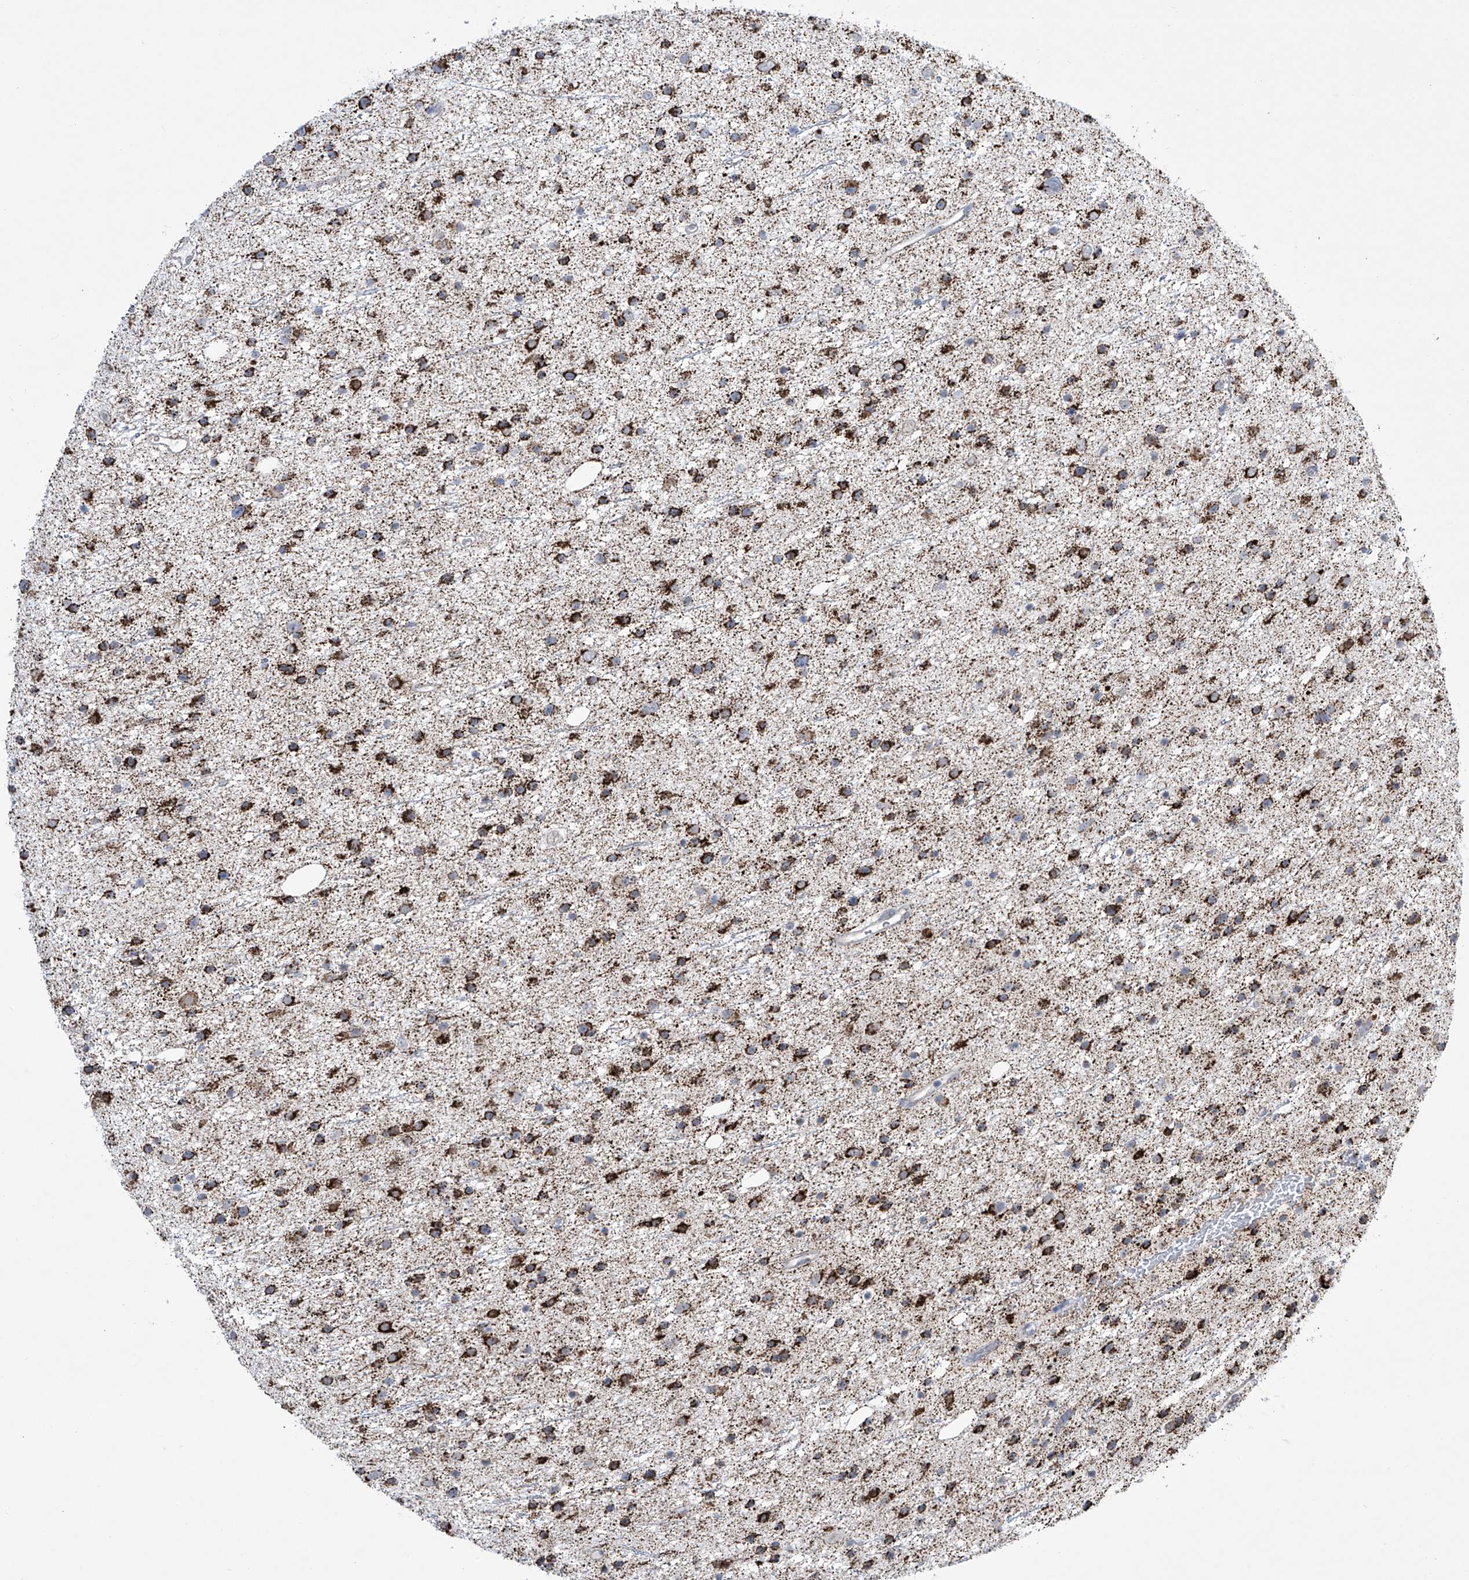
{"staining": {"intensity": "strong", "quantity": ">75%", "location": "cytoplasmic/membranous"}, "tissue": "glioma", "cell_type": "Tumor cells", "image_type": "cancer", "snomed": [{"axis": "morphology", "description": "Glioma, malignant, Low grade"}, {"axis": "topography", "description": "Cerebral cortex"}], "caption": "A brown stain shows strong cytoplasmic/membranous staining of a protein in glioma tumor cells. (Stains: DAB (3,3'-diaminobenzidine) in brown, nuclei in blue, Microscopy: brightfield microscopy at high magnification).", "gene": "ALDH6A1", "patient": {"sex": "female", "age": 39}}